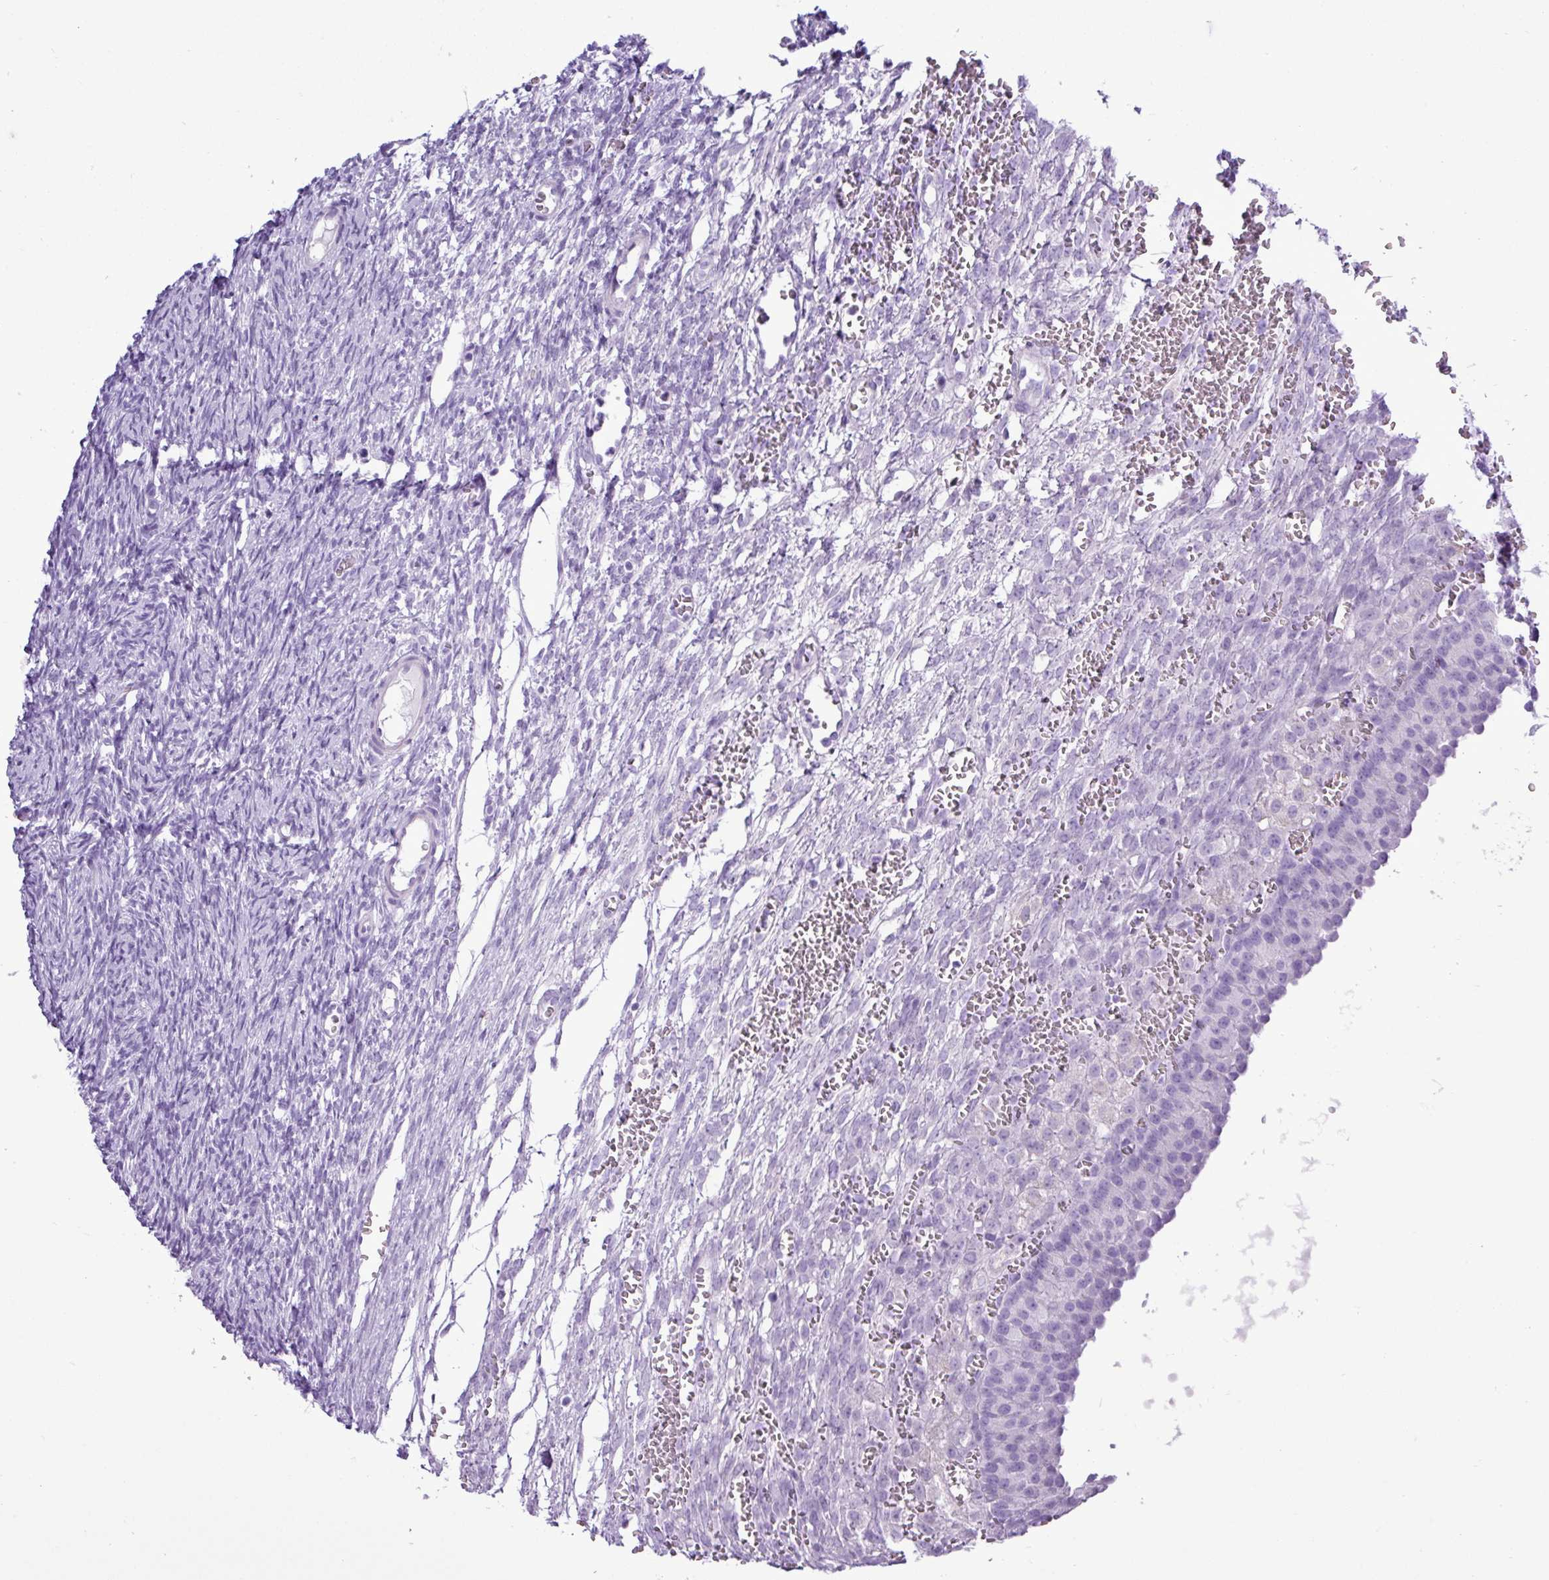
{"staining": {"intensity": "negative", "quantity": "none", "location": "none"}, "tissue": "ovary", "cell_type": "Follicle cells", "image_type": "normal", "snomed": [{"axis": "morphology", "description": "Normal tissue, NOS"}, {"axis": "topography", "description": "Ovary"}], "caption": "Protein analysis of normal ovary shows no significant staining in follicle cells. Brightfield microscopy of IHC stained with DAB (brown) and hematoxylin (blue), captured at high magnification.", "gene": "ALDH3A1", "patient": {"sex": "female", "age": 39}}